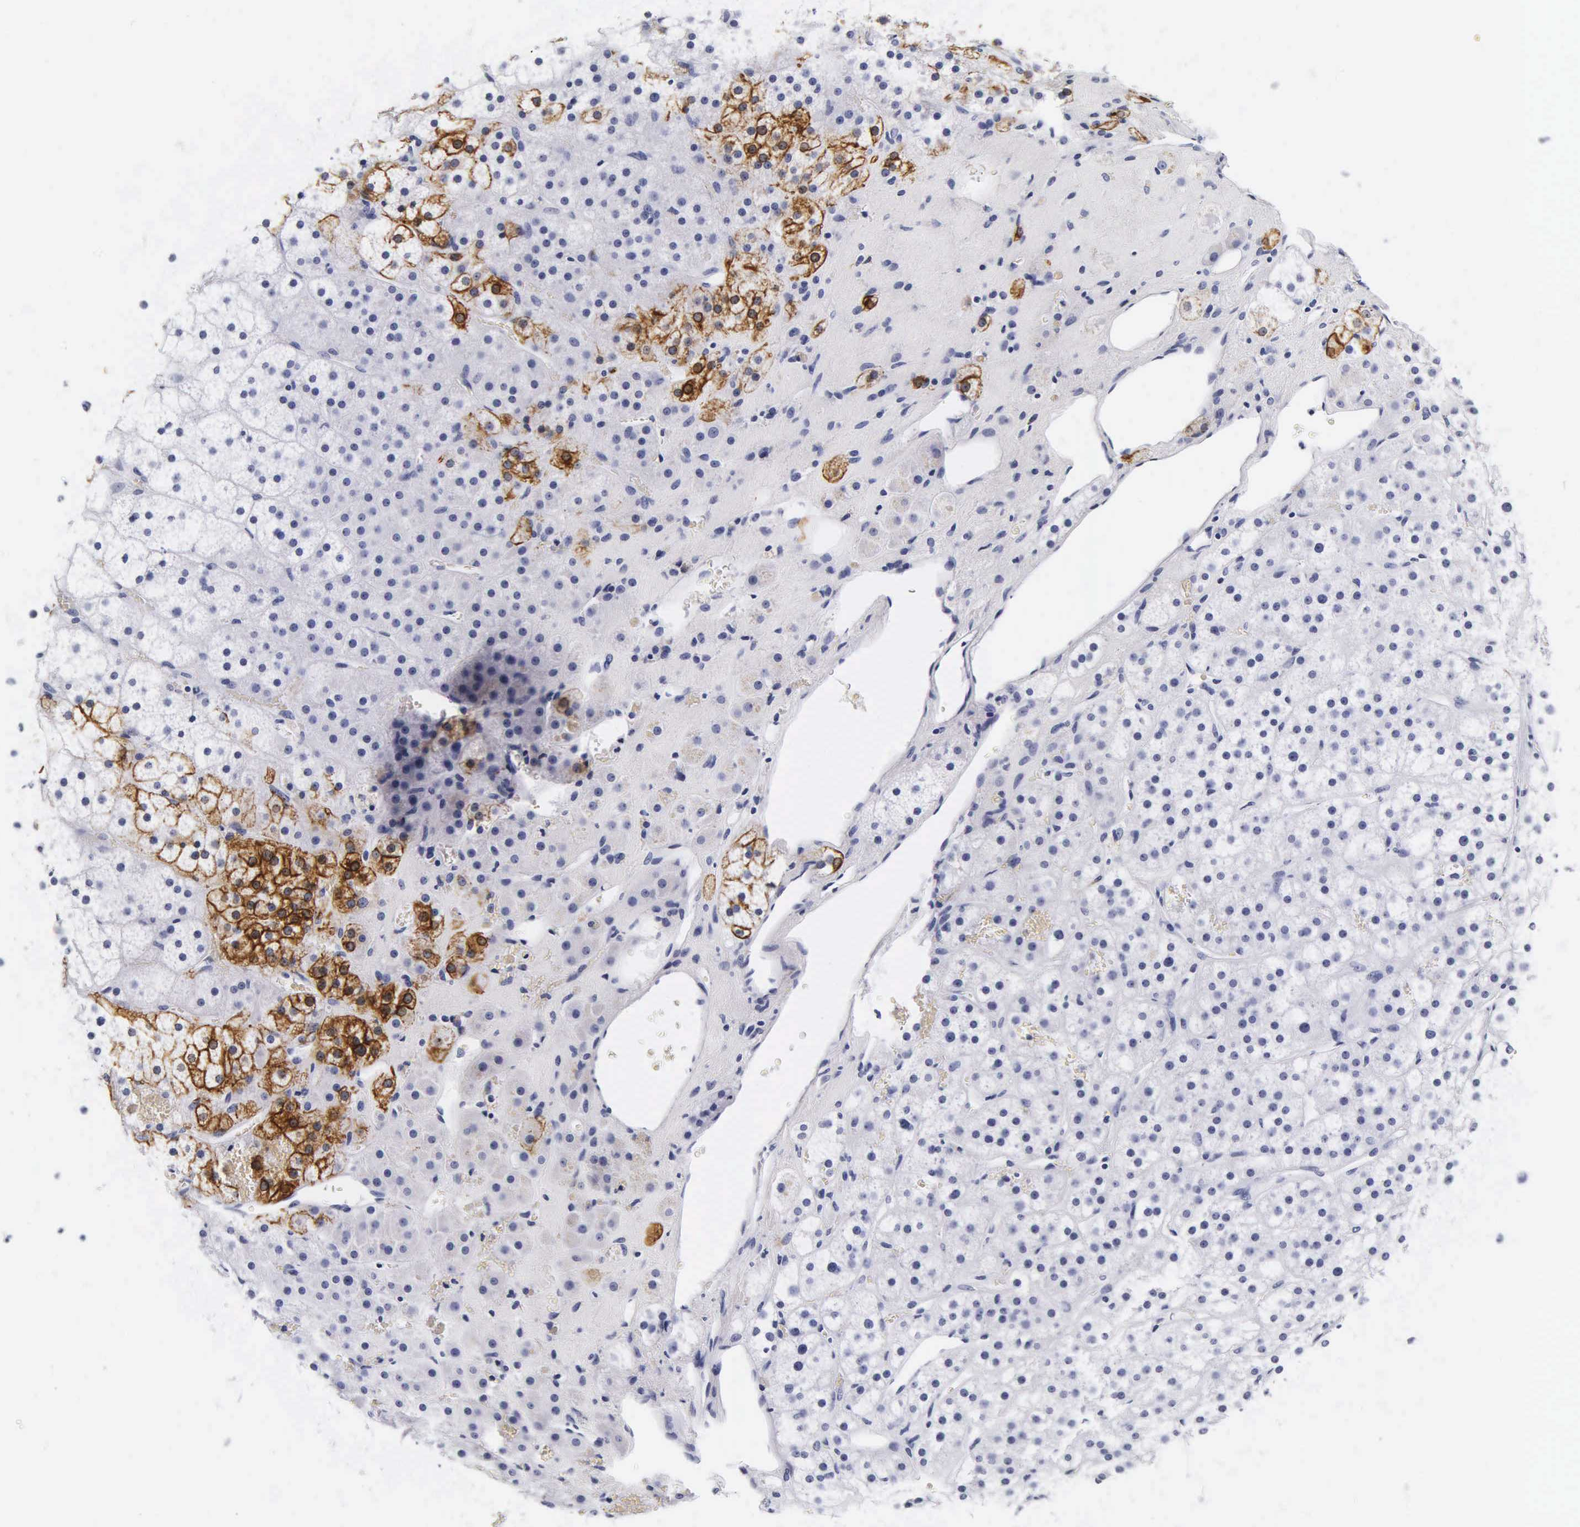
{"staining": {"intensity": "moderate", "quantity": "25%-75%", "location": "cytoplasmic/membranous"}, "tissue": "adrenal gland", "cell_type": "Glandular cells", "image_type": "normal", "snomed": [{"axis": "morphology", "description": "Normal tissue, NOS"}, {"axis": "topography", "description": "Adrenal gland"}], "caption": "Immunohistochemistry (IHC) histopathology image of normal adrenal gland: human adrenal gland stained using immunohistochemistry exhibits medium levels of moderate protein expression localized specifically in the cytoplasmic/membranous of glandular cells, appearing as a cytoplasmic/membranous brown color.", "gene": "KRT18", "patient": {"sex": "male", "age": 57}}